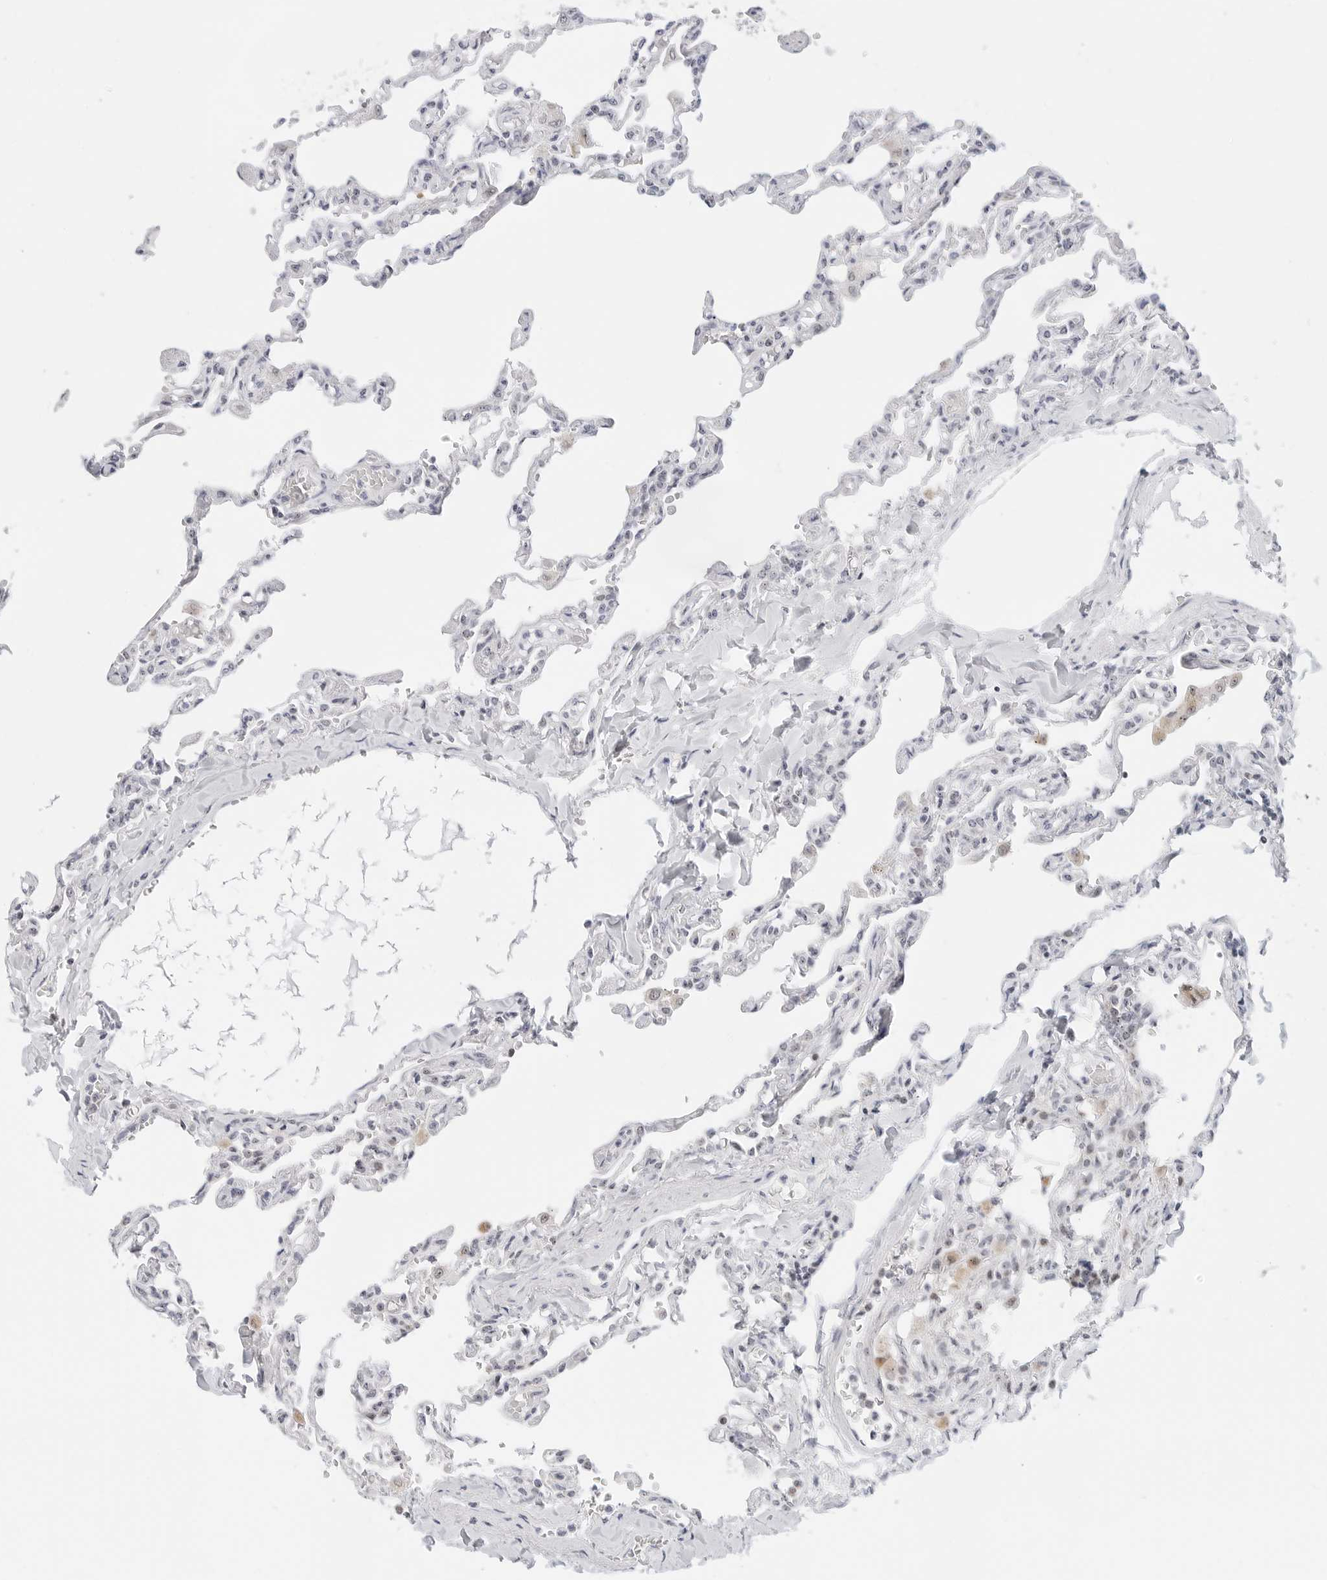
{"staining": {"intensity": "negative", "quantity": "none", "location": "none"}, "tissue": "lung", "cell_type": "Alveolar cells", "image_type": "normal", "snomed": [{"axis": "morphology", "description": "Normal tissue, NOS"}, {"axis": "topography", "description": "Lung"}], "caption": "This histopathology image is of benign lung stained with immunohistochemistry (IHC) to label a protein in brown with the nuclei are counter-stained blue. There is no expression in alveolar cells. (DAB immunohistochemistry visualized using brightfield microscopy, high magnification).", "gene": "RIMKLA", "patient": {"sex": "male", "age": 21}}